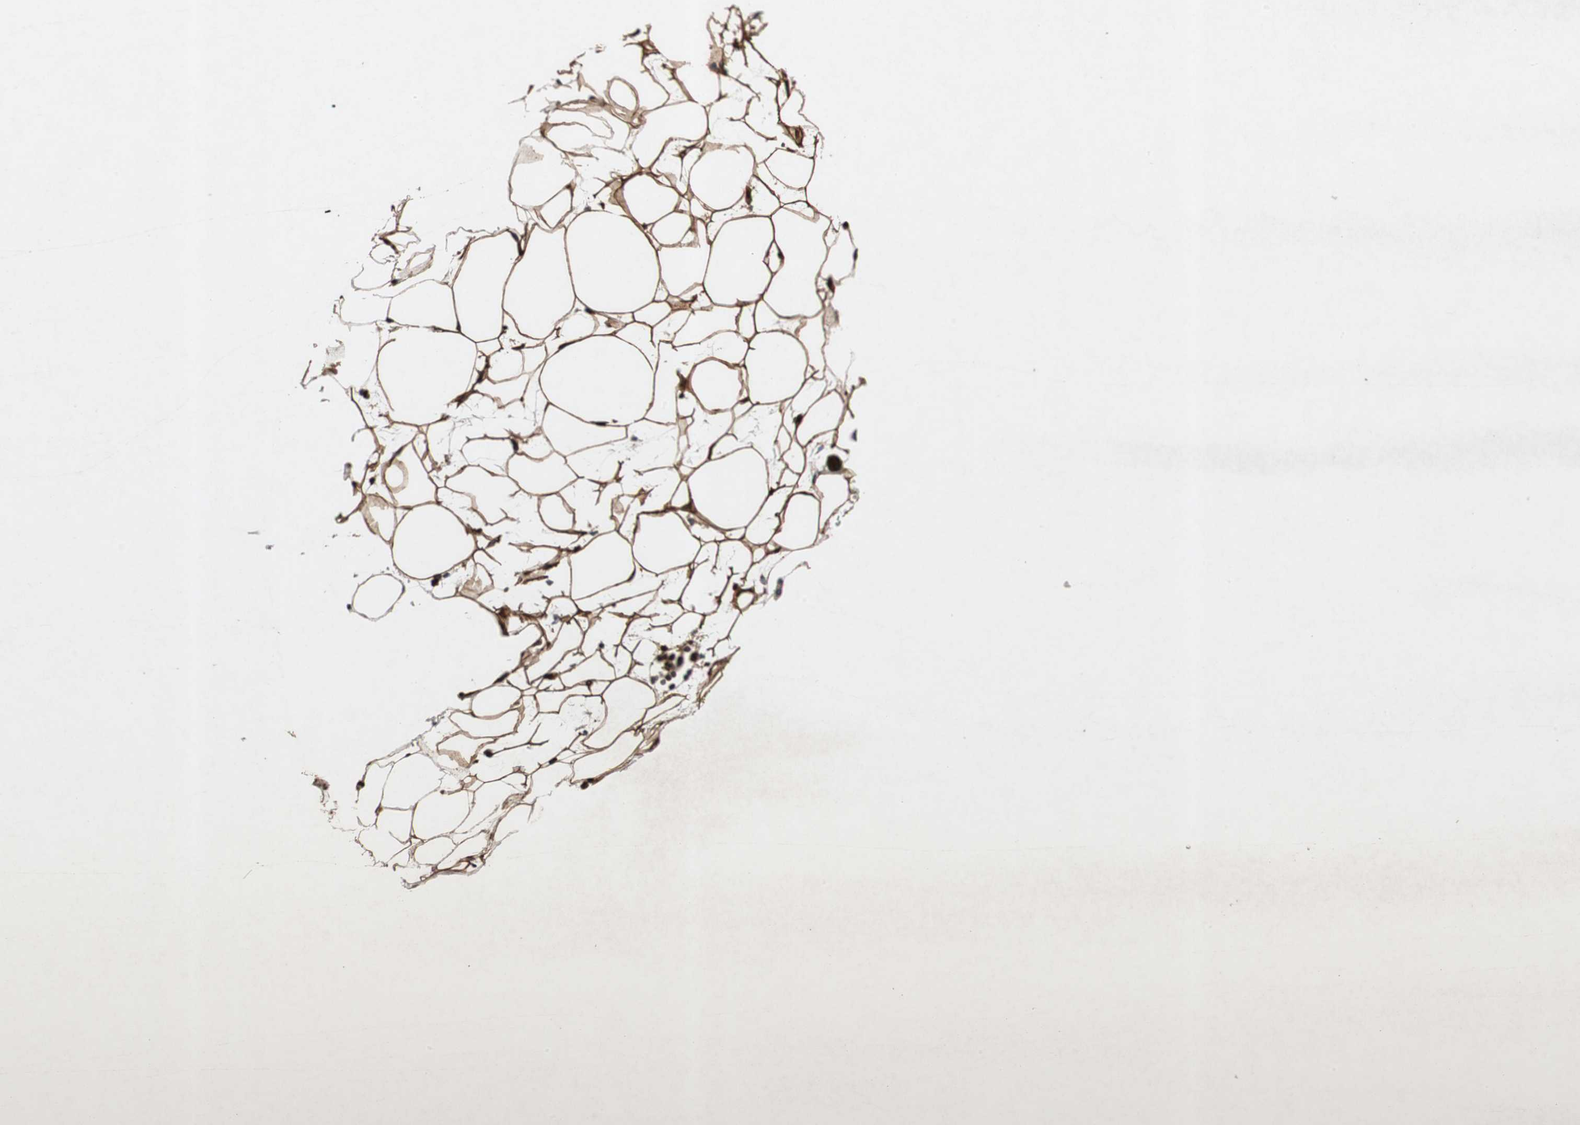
{"staining": {"intensity": "strong", "quantity": ">75%", "location": "cytoplasmic/membranous"}, "tissue": "adipose tissue", "cell_type": "Adipocytes", "image_type": "normal", "snomed": [{"axis": "morphology", "description": "Normal tissue, NOS"}, {"axis": "topography", "description": "Breast"}], "caption": "The micrograph shows staining of normal adipose tissue, revealing strong cytoplasmic/membranous protein expression (brown color) within adipocytes.", "gene": "TUBA4A", "patient": {"sex": "female", "age": 22}}